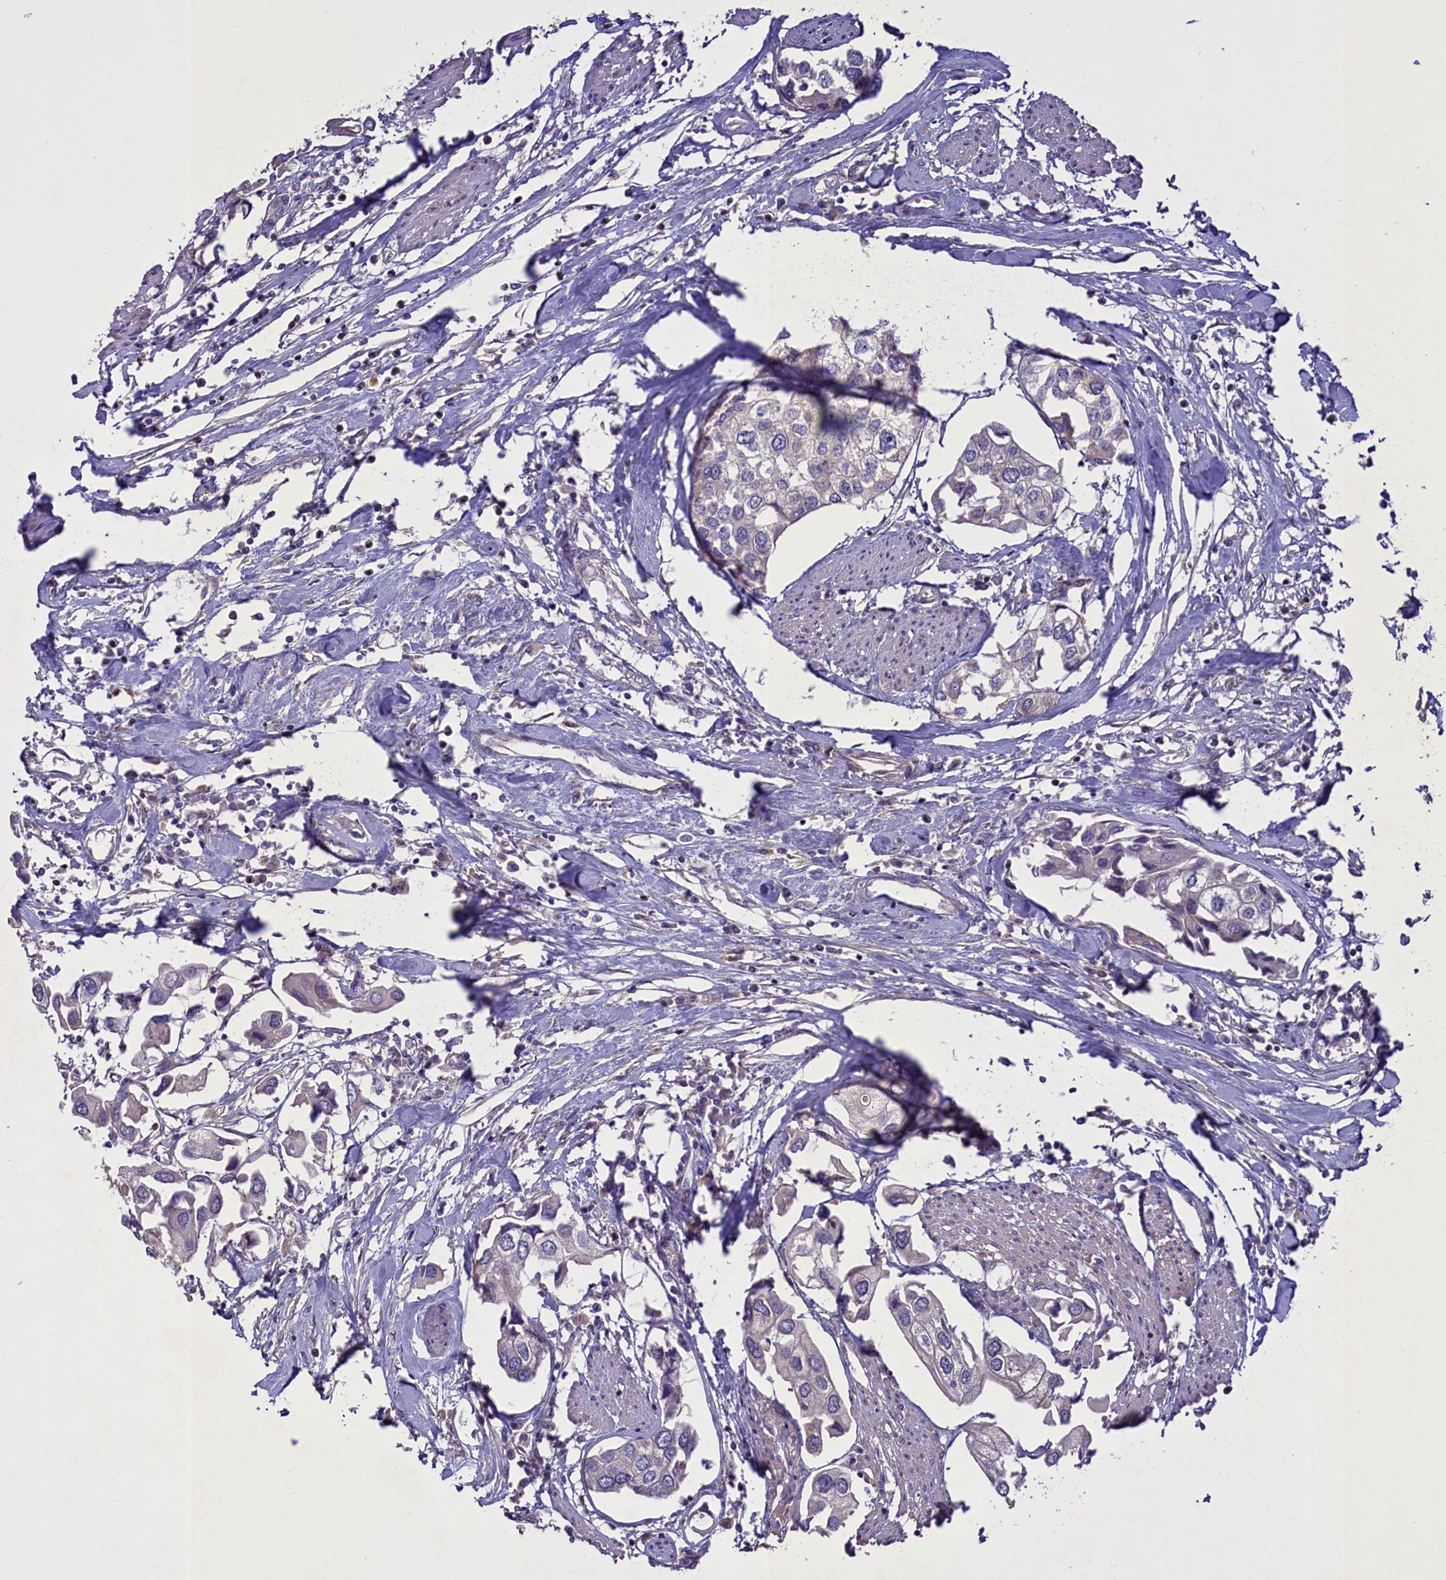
{"staining": {"intensity": "negative", "quantity": "none", "location": "none"}, "tissue": "urothelial cancer", "cell_type": "Tumor cells", "image_type": "cancer", "snomed": [{"axis": "morphology", "description": "Urothelial carcinoma, High grade"}, {"axis": "topography", "description": "Urinary bladder"}], "caption": "Urothelial cancer was stained to show a protein in brown. There is no significant positivity in tumor cells.", "gene": "MAN2C1", "patient": {"sex": "male", "age": 64}}